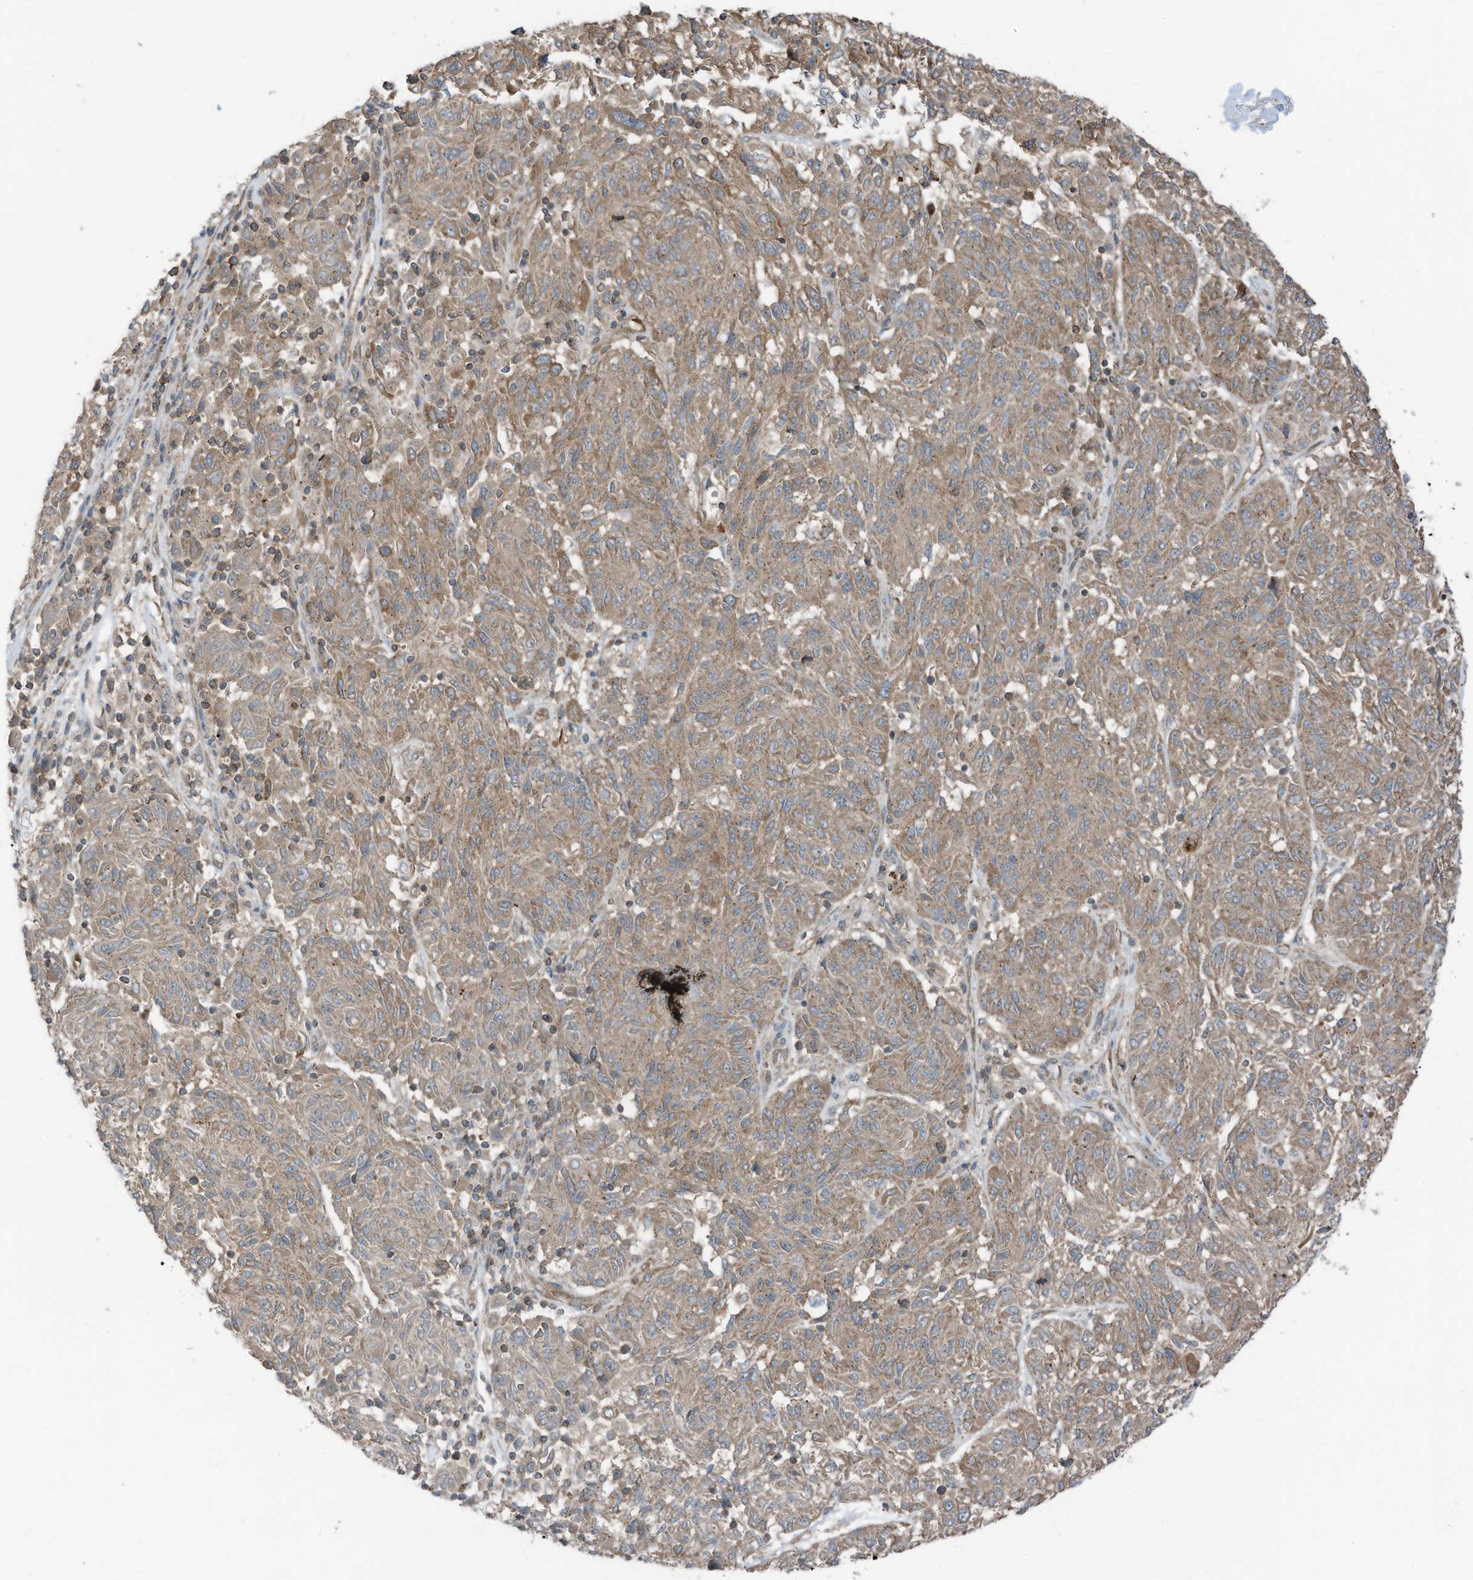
{"staining": {"intensity": "moderate", "quantity": ">75%", "location": "cytoplasmic/membranous"}, "tissue": "melanoma", "cell_type": "Tumor cells", "image_type": "cancer", "snomed": [{"axis": "morphology", "description": "Malignant melanoma, NOS"}, {"axis": "topography", "description": "Skin"}], "caption": "This micrograph displays IHC staining of human melanoma, with medium moderate cytoplasmic/membranous expression in about >75% of tumor cells.", "gene": "TXNDC9", "patient": {"sex": "male", "age": 53}}